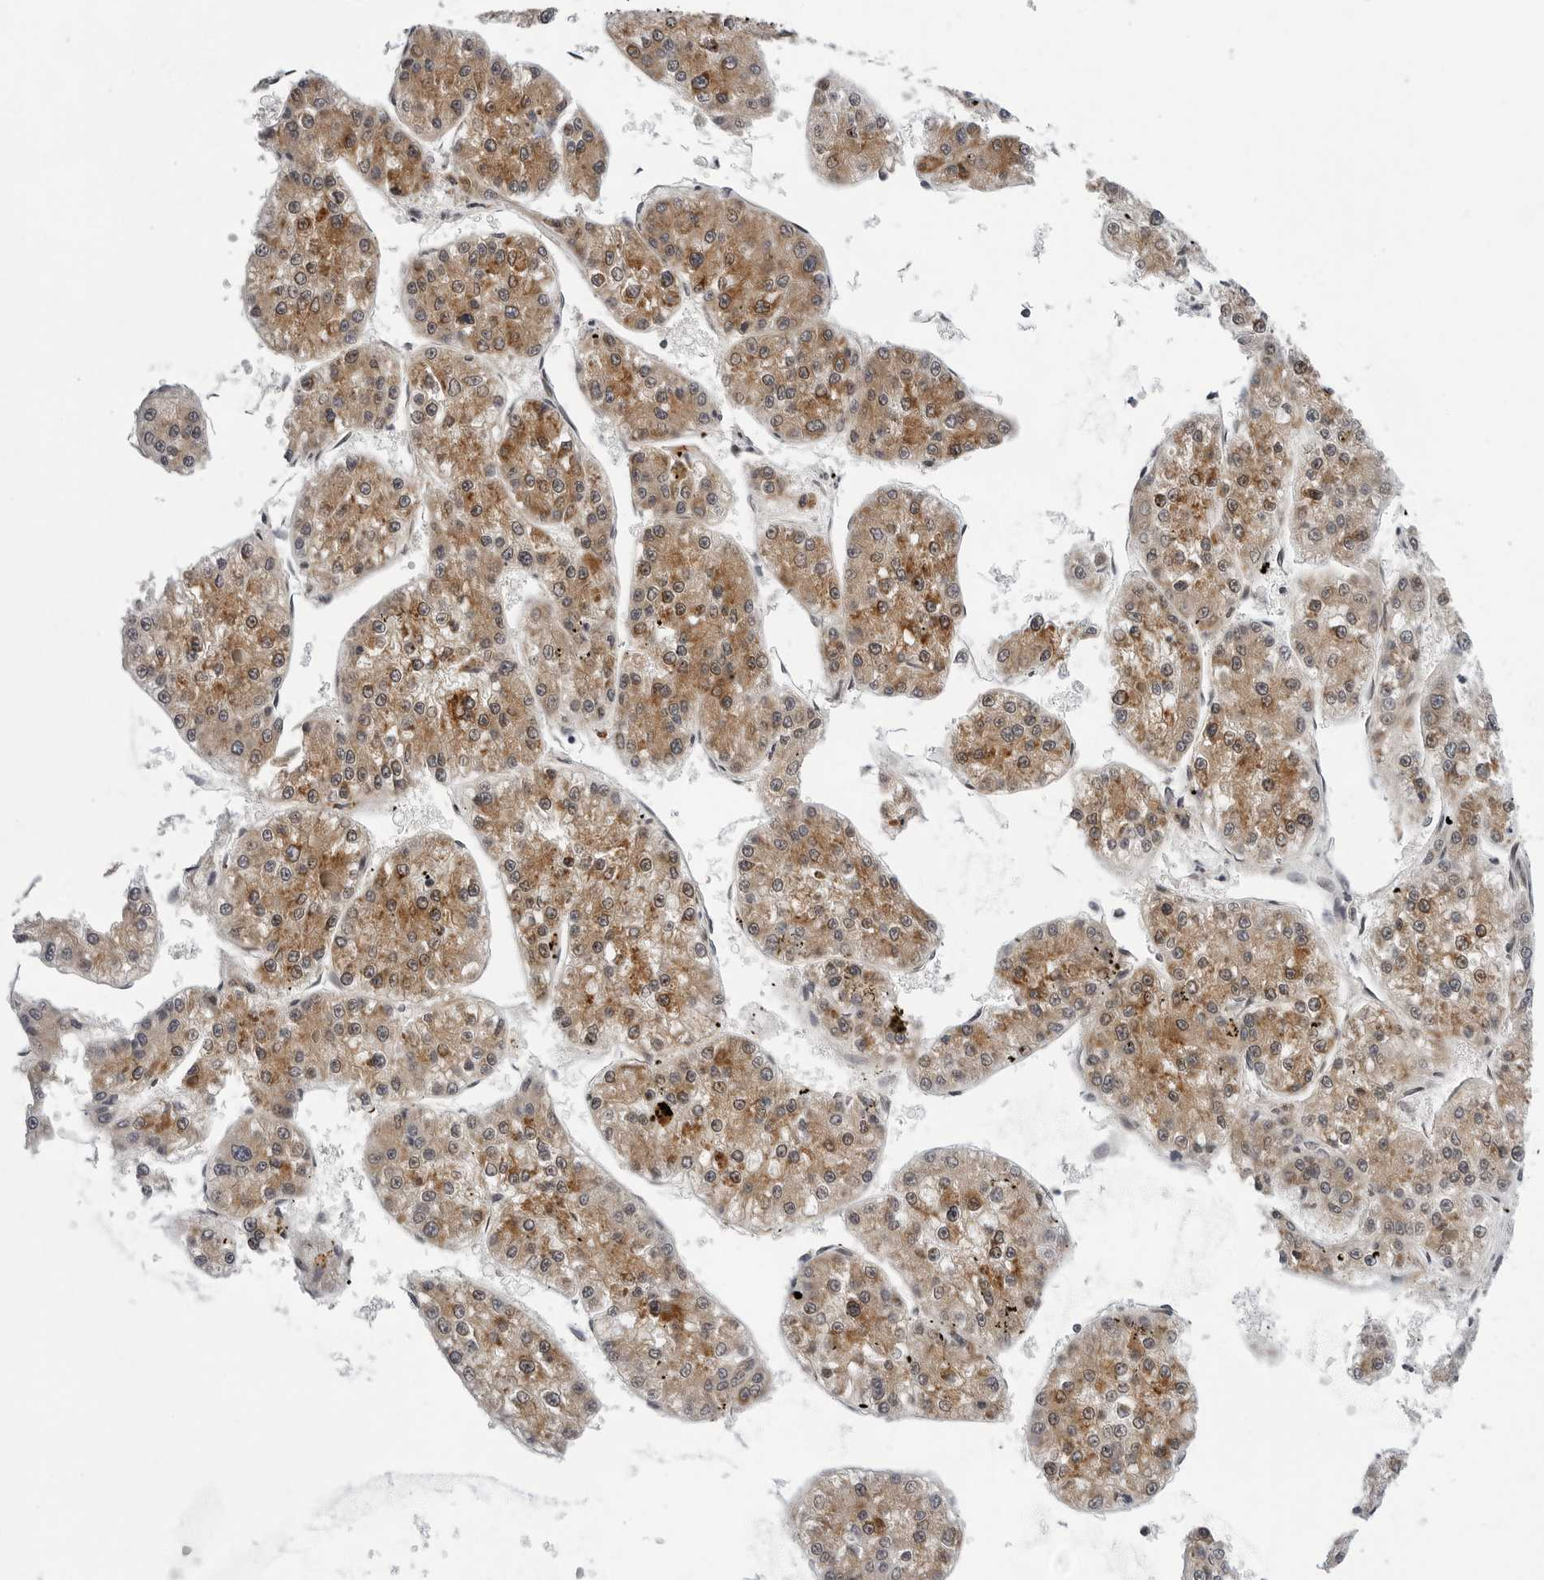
{"staining": {"intensity": "moderate", "quantity": ">75%", "location": "cytoplasmic/membranous"}, "tissue": "liver cancer", "cell_type": "Tumor cells", "image_type": "cancer", "snomed": [{"axis": "morphology", "description": "Carcinoma, Hepatocellular, NOS"}, {"axis": "topography", "description": "Liver"}], "caption": "Tumor cells show medium levels of moderate cytoplasmic/membranous staining in about >75% of cells in human liver cancer.", "gene": "KIAA1614", "patient": {"sex": "female", "age": 73}}